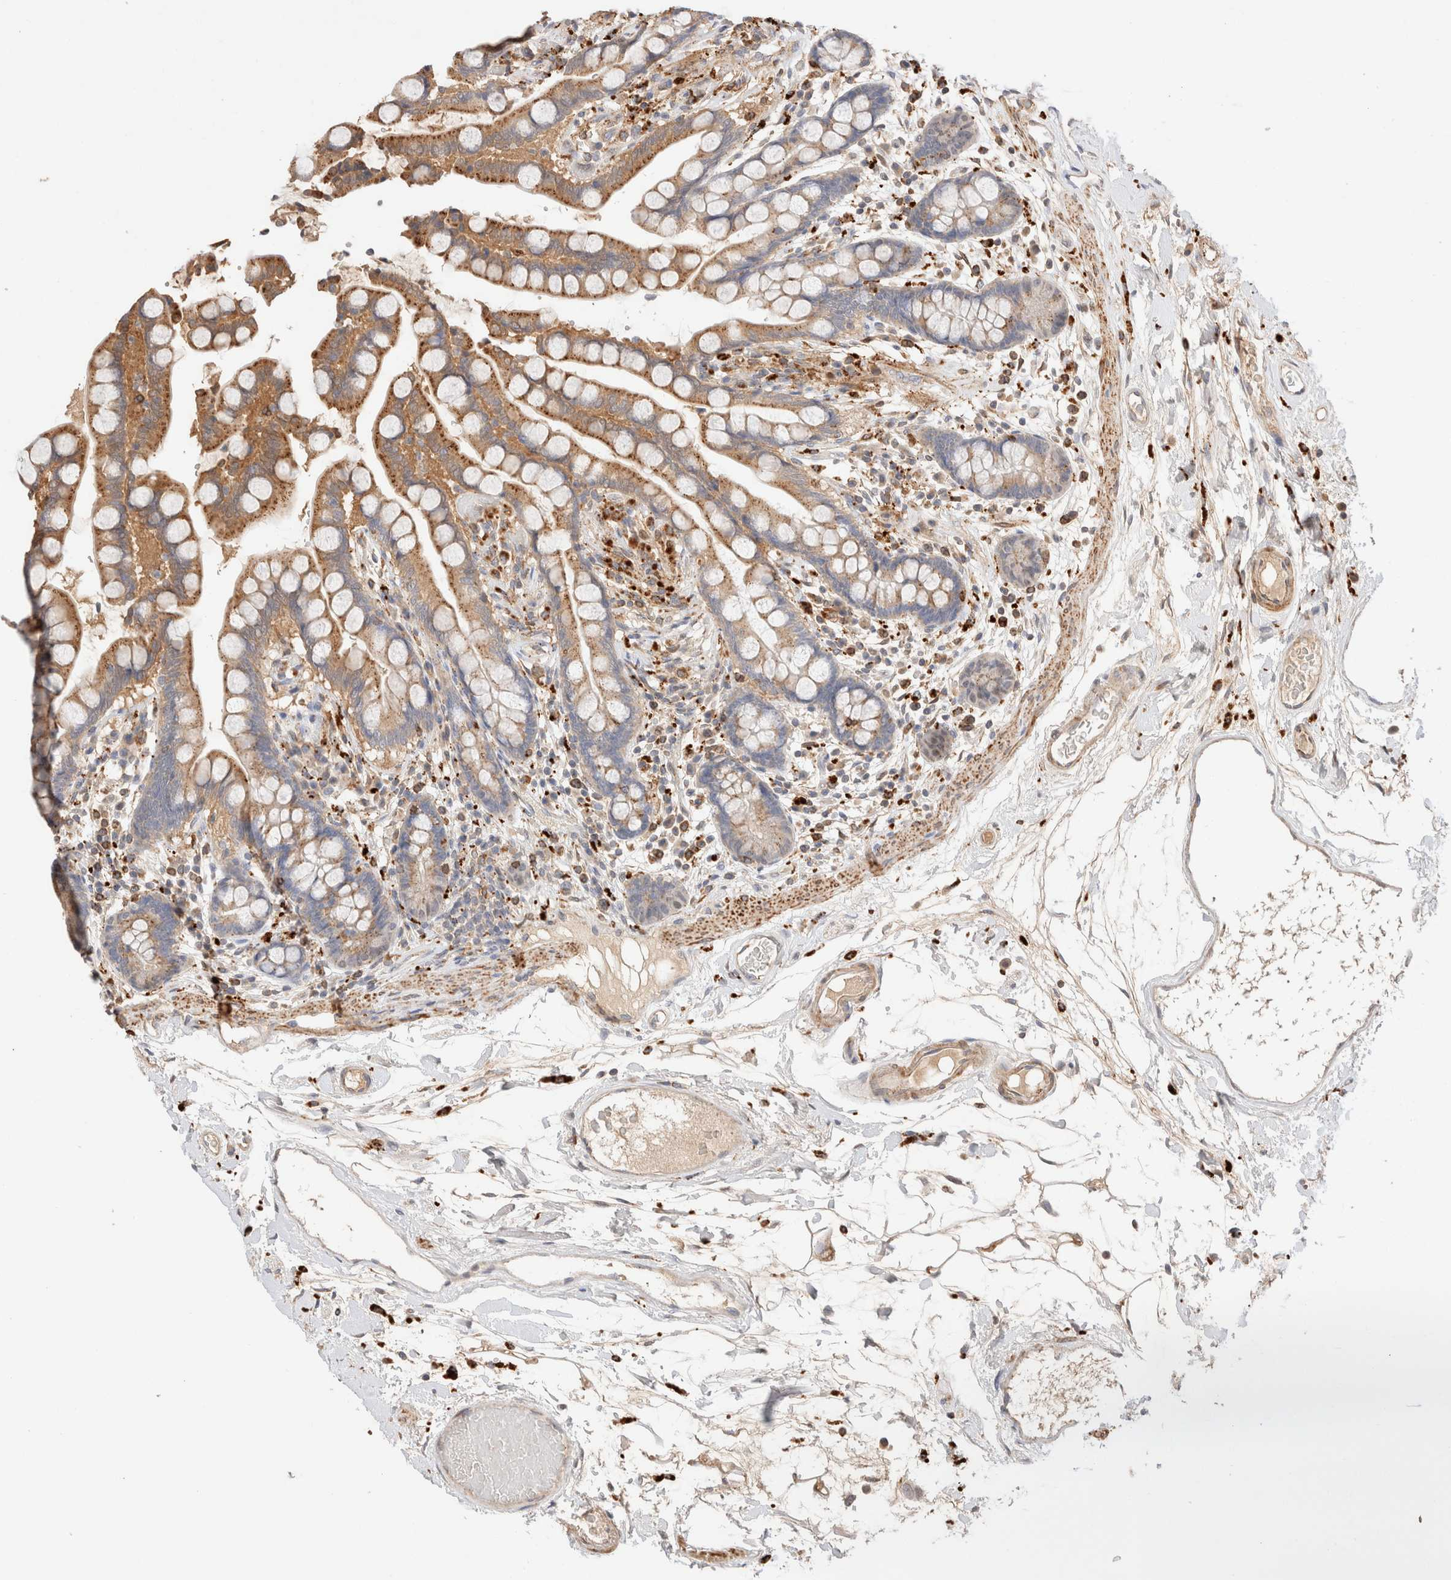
{"staining": {"intensity": "weak", "quantity": ">75%", "location": "cytoplasmic/membranous"}, "tissue": "colon", "cell_type": "Endothelial cells", "image_type": "normal", "snomed": [{"axis": "morphology", "description": "Normal tissue, NOS"}, {"axis": "topography", "description": "Colon"}], "caption": "This histopathology image displays unremarkable colon stained with IHC to label a protein in brown. The cytoplasmic/membranous of endothelial cells show weak positivity for the protein. Nuclei are counter-stained blue.", "gene": "RABEPK", "patient": {"sex": "male", "age": 73}}